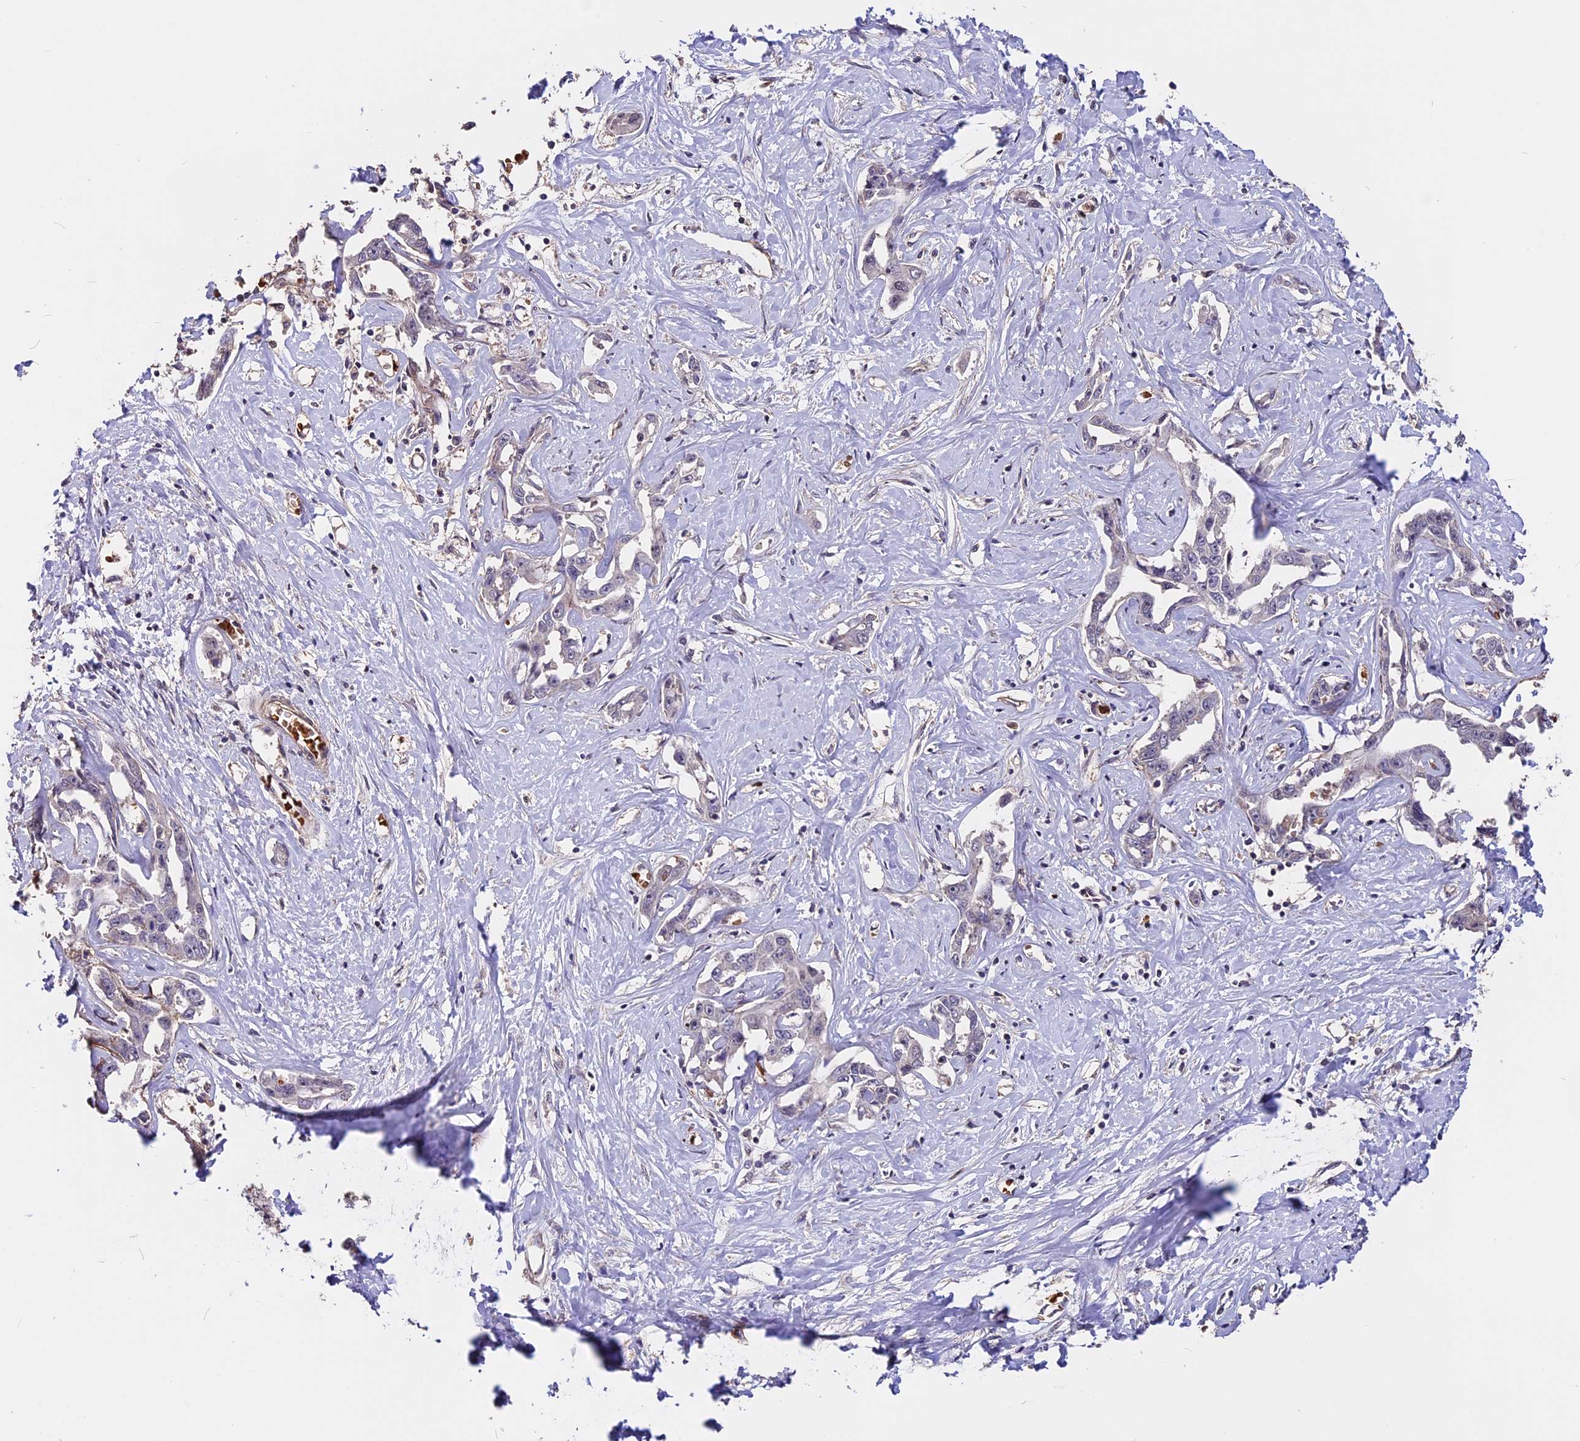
{"staining": {"intensity": "negative", "quantity": "none", "location": "none"}, "tissue": "liver cancer", "cell_type": "Tumor cells", "image_type": "cancer", "snomed": [{"axis": "morphology", "description": "Cholangiocarcinoma"}, {"axis": "topography", "description": "Liver"}], "caption": "DAB (3,3'-diaminobenzidine) immunohistochemical staining of cholangiocarcinoma (liver) exhibits no significant expression in tumor cells.", "gene": "ZC3H10", "patient": {"sex": "male", "age": 59}}